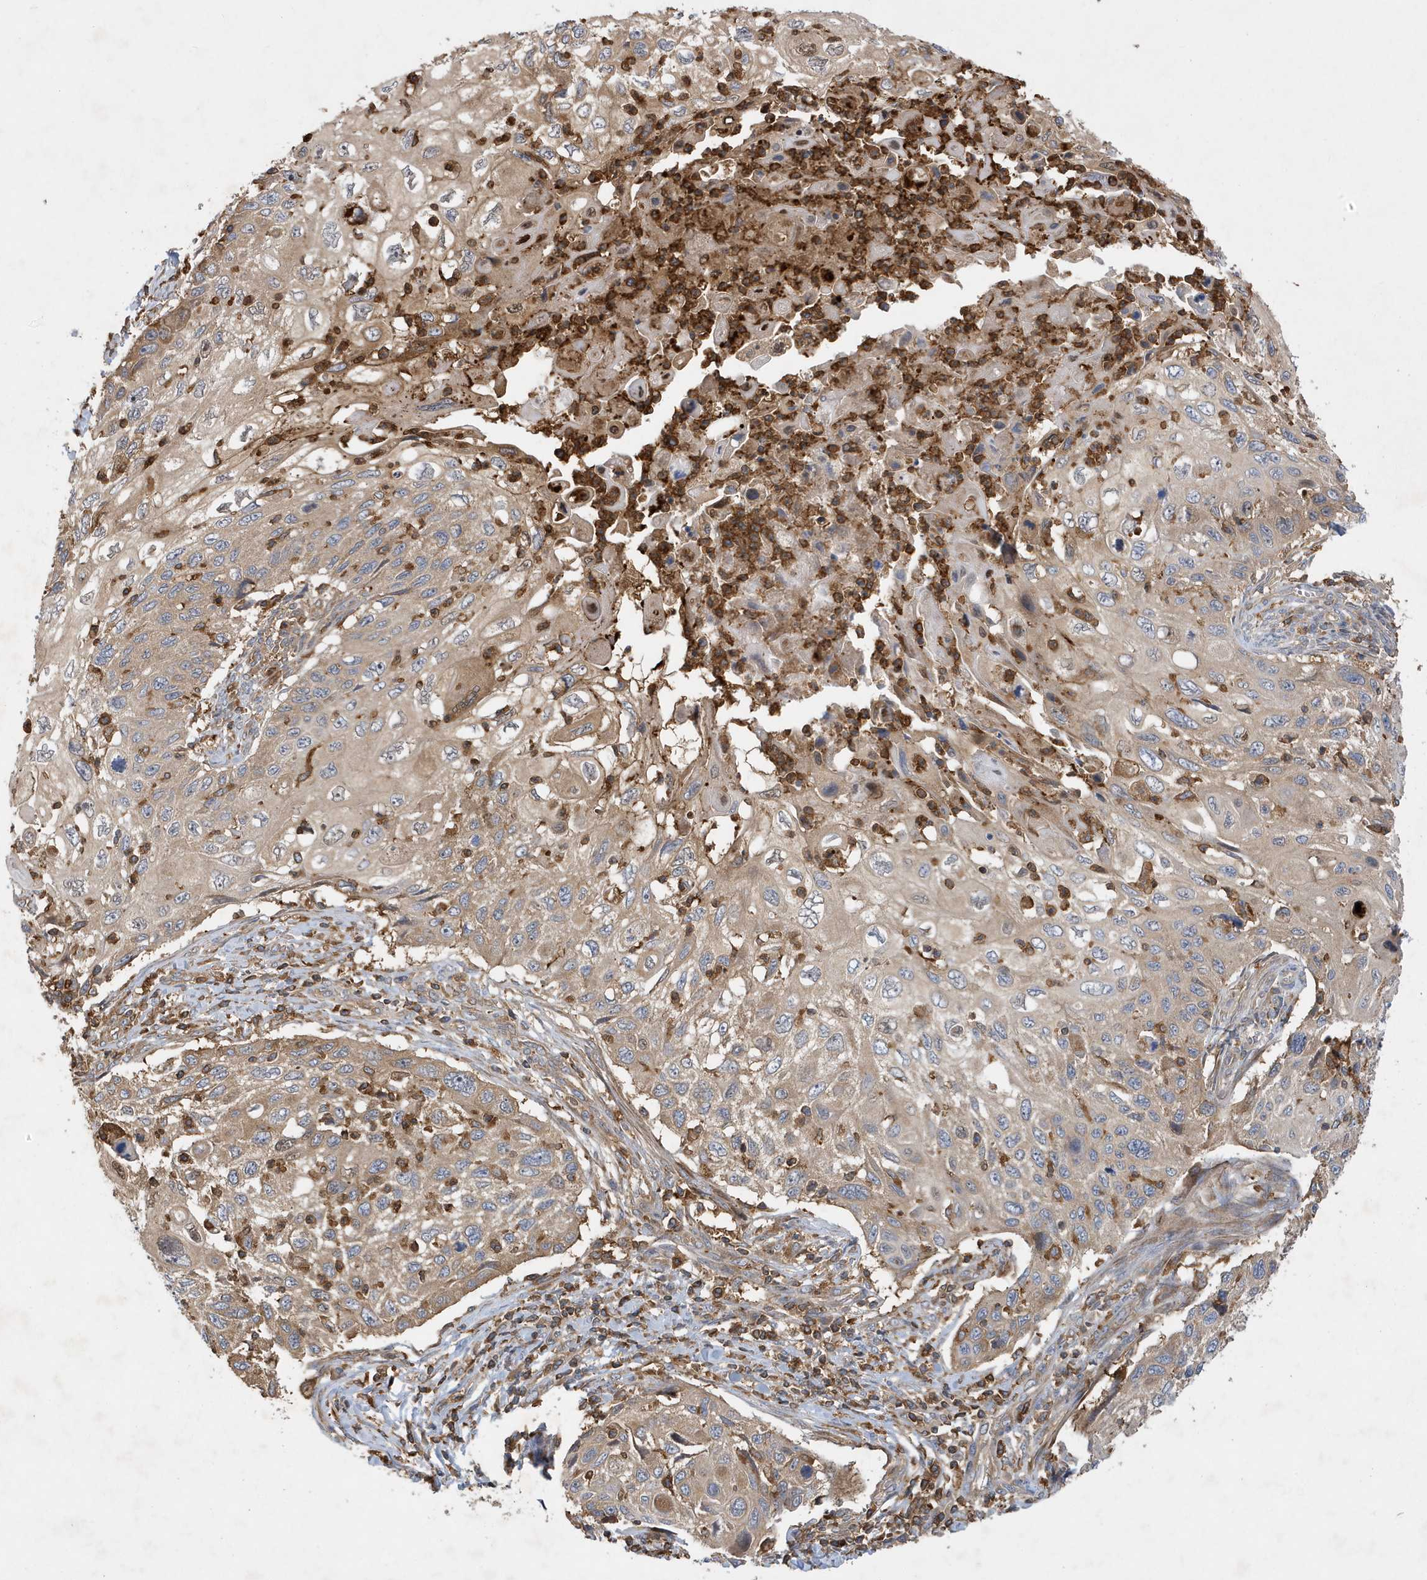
{"staining": {"intensity": "weak", "quantity": ">75%", "location": "cytoplasmic/membranous"}, "tissue": "cervical cancer", "cell_type": "Tumor cells", "image_type": "cancer", "snomed": [{"axis": "morphology", "description": "Squamous cell carcinoma, NOS"}, {"axis": "topography", "description": "Cervix"}], "caption": "High-power microscopy captured an immunohistochemistry (IHC) micrograph of squamous cell carcinoma (cervical), revealing weak cytoplasmic/membranous positivity in about >75% of tumor cells.", "gene": "LAPTM4A", "patient": {"sex": "female", "age": 70}}